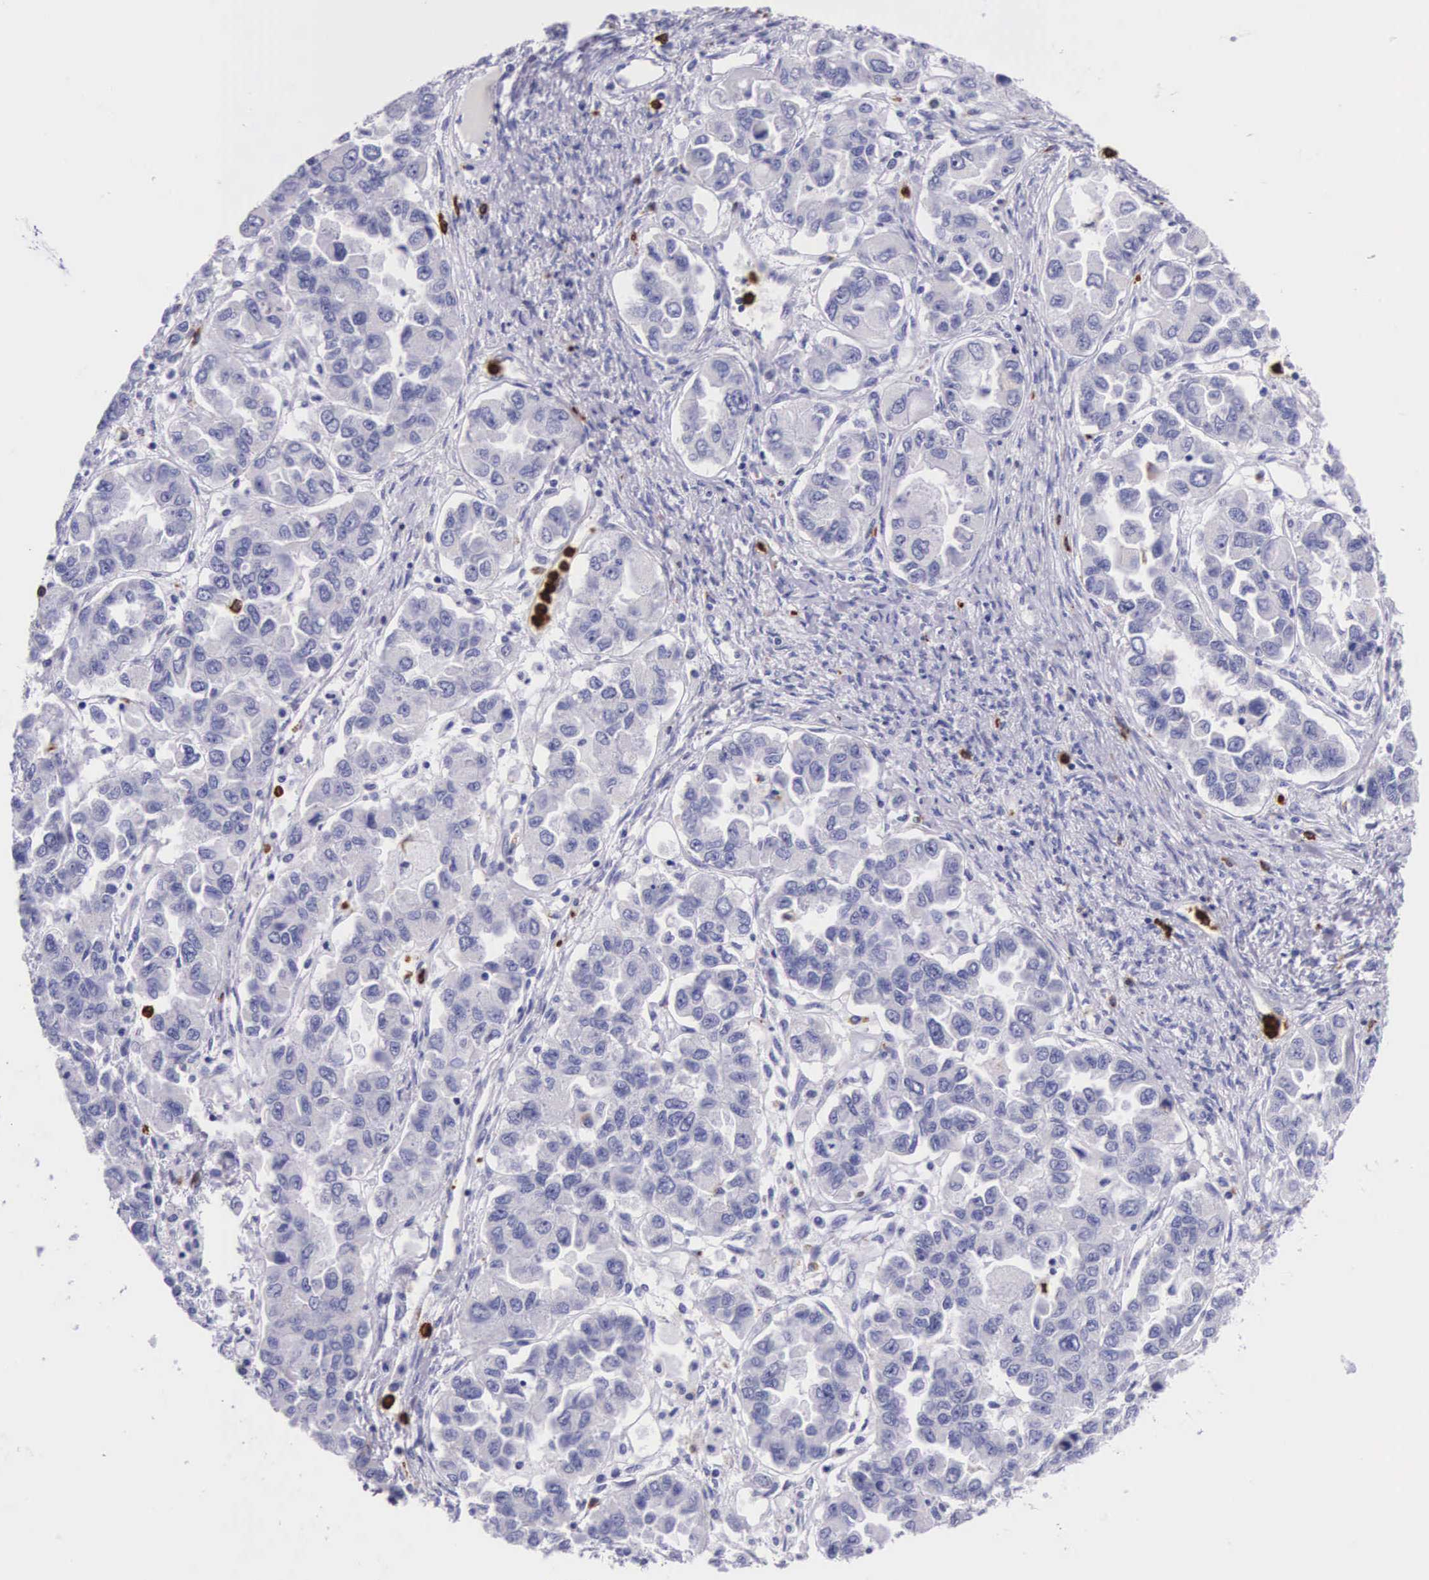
{"staining": {"intensity": "negative", "quantity": "none", "location": "none"}, "tissue": "ovarian cancer", "cell_type": "Tumor cells", "image_type": "cancer", "snomed": [{"axis": "morphology", "description": "Cystadenocarcinoma, serous, NOS"}, {"axis": "topography", "description": "Ovary"}], "caption": "An image of human serous cystadenocarcinoma (ovarian) is negative for staining in tumor cells.", "gene": "FCN1", "patient": {"sex": "female", "age": 84}}